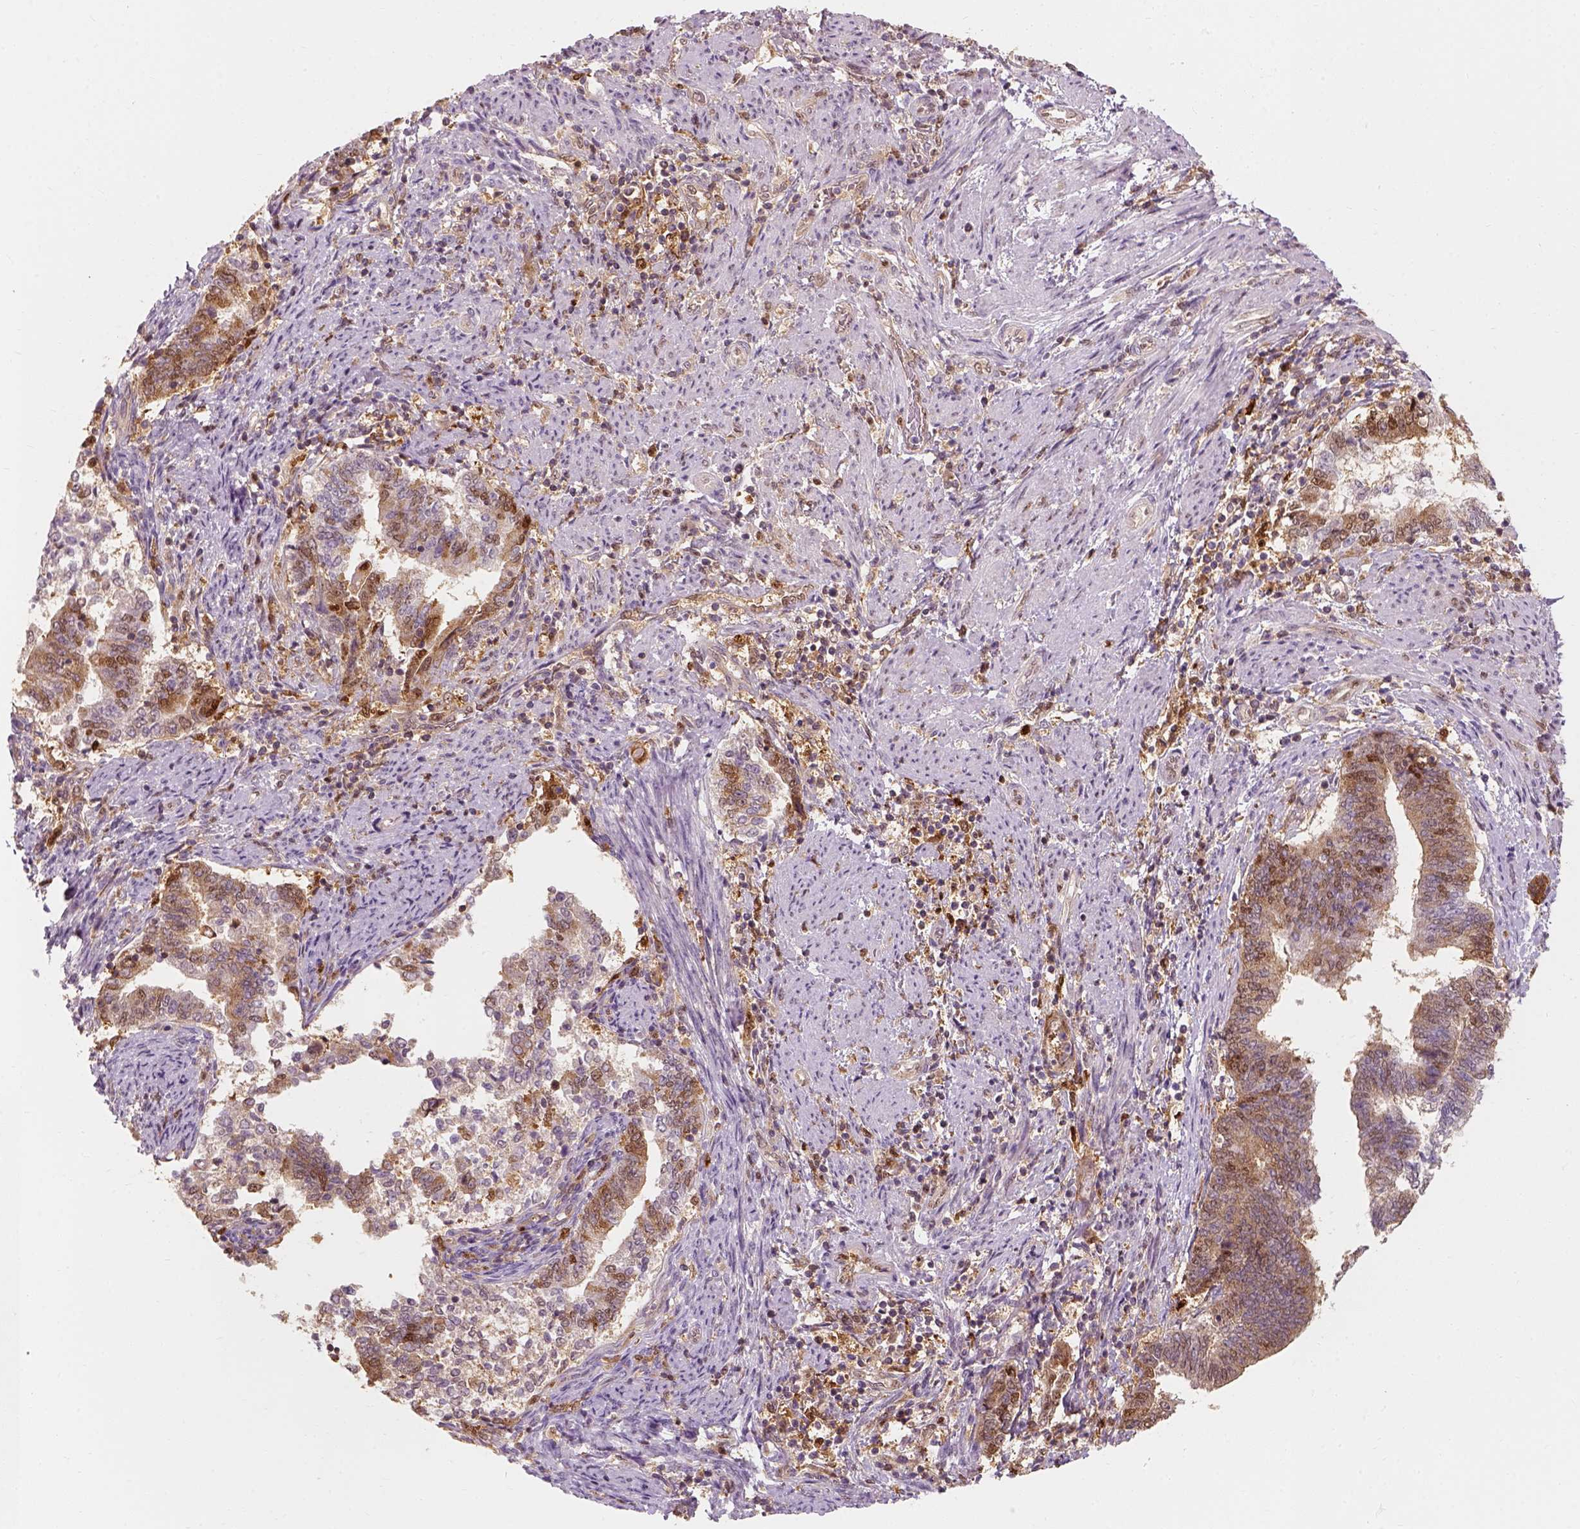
{"staining": {"intensity": "moderate", "quantity": "25%-75%", "location": "cytoplasmic/membranous"}, "tissue": "endometrial cancer", "cell_type": "Tumor cells", "image_type": "cancer", "snomed": [{"axis": "morphology", "description": "Adenocarcinoma, NOS"}, {"axis": "topography", "description": "Endometrium"}], "caption": "Human adenocarcinoma (endometrial) stained for a protein (brown) exhibits moderate cytoplasmic/membranous positive expression in approximately 25%-75% of tumor cells.", "gene": "SQSTM1", "patient": {"sex": "female", "age": 65}}